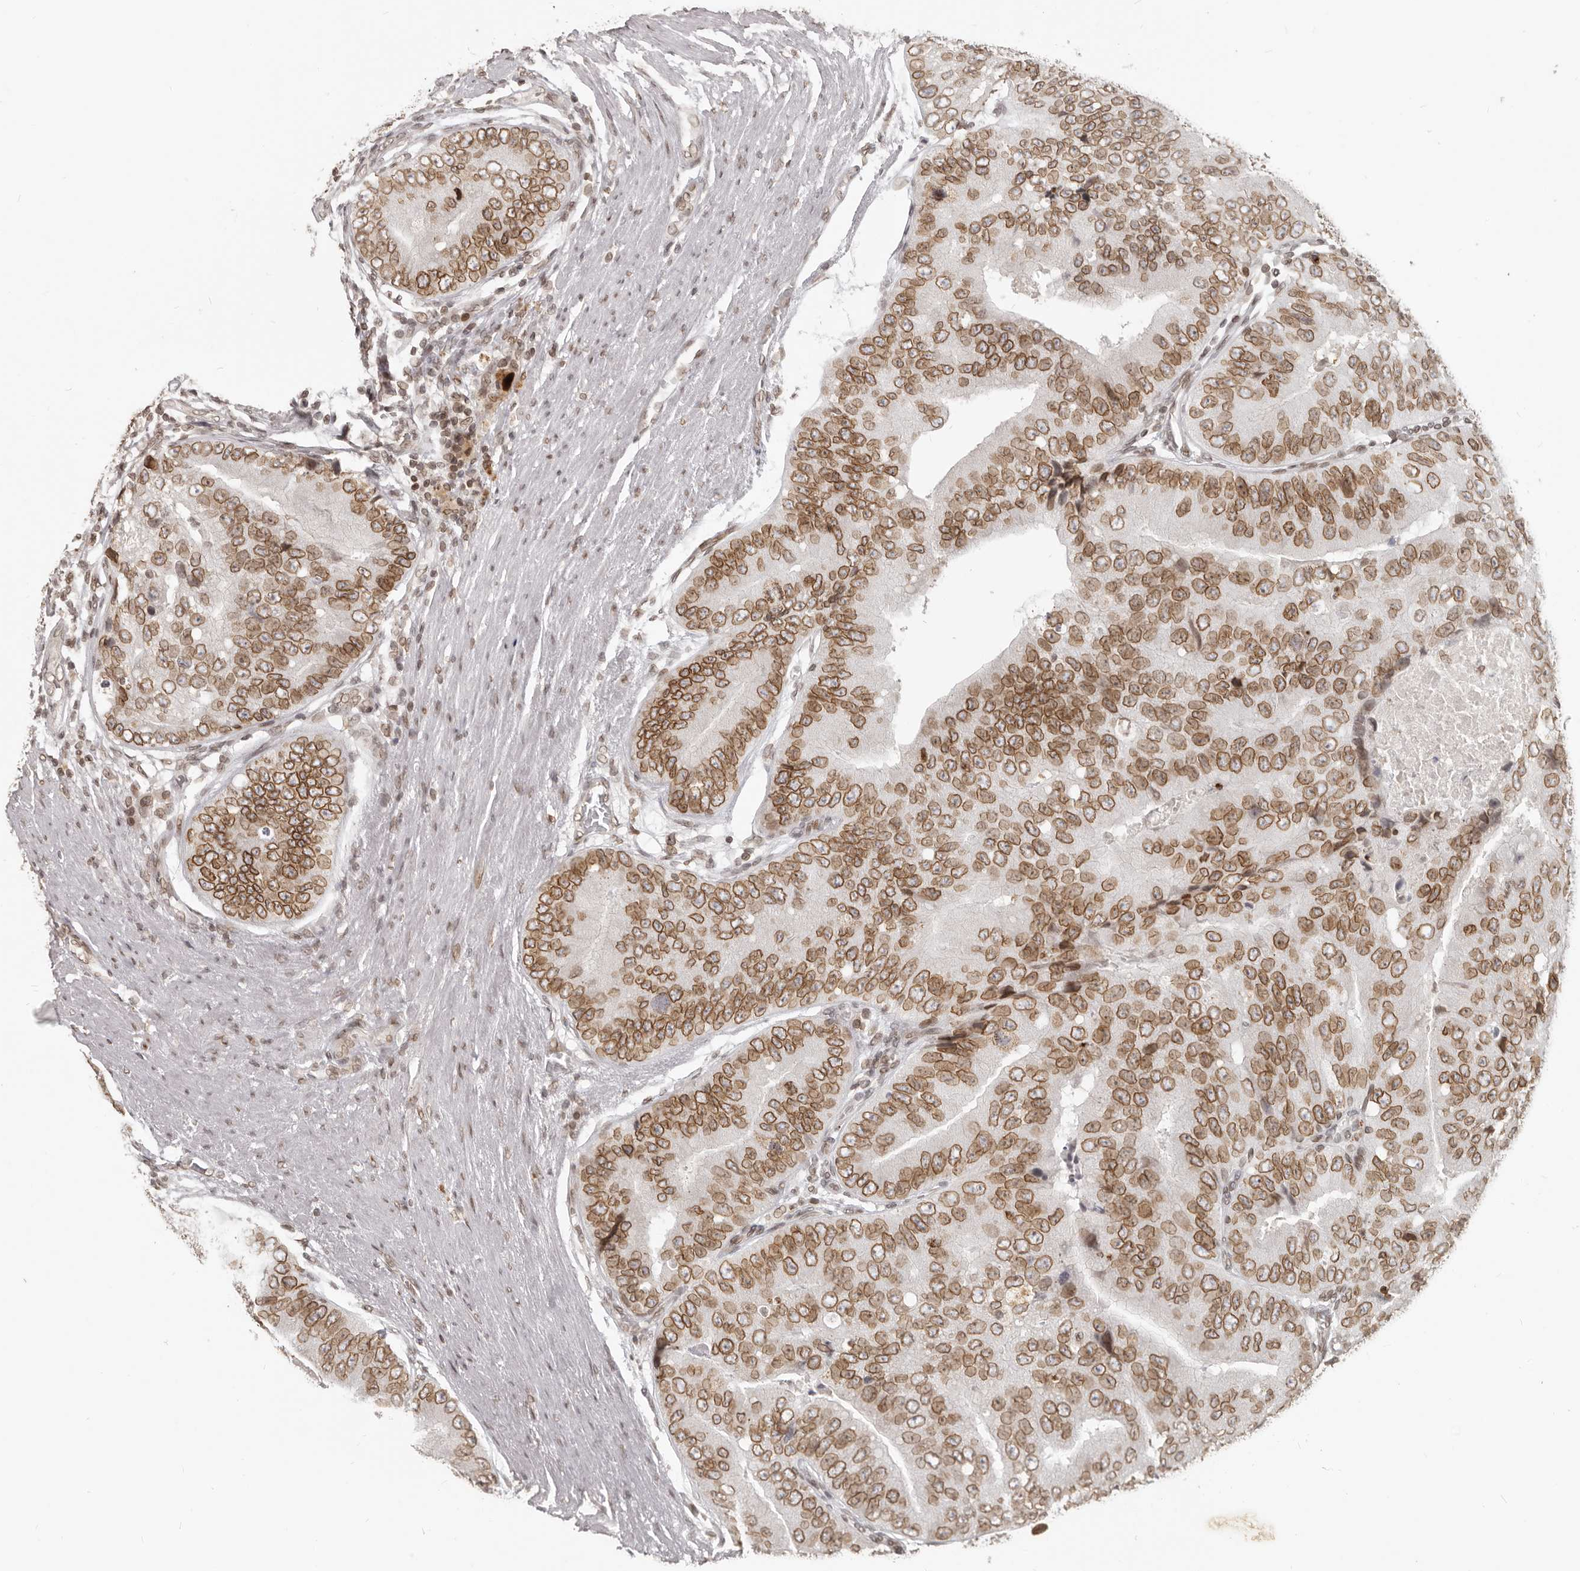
{"staining": {"intensity": "moderate", "quantity": ">75%", "location": "cytoplasmic/membranous,nuclear"}, "tissue": "prostate cancer", "cell_type": "Tumor cells", "image_type": "cancer", "snomed": [{"axis": "morphology", "description": "Adenocarcinoma, High grade"}, {"axis": "topography", "description": "Prostate"}], "caption": "Human prostate cancer stained for a protein (brown) shows moderate cytoplasmic/membranous and nuclear positive positivity in about >75% of tumor cells.", "gene": "NUP153", "patient": {"sex": "male", "age": 70}}